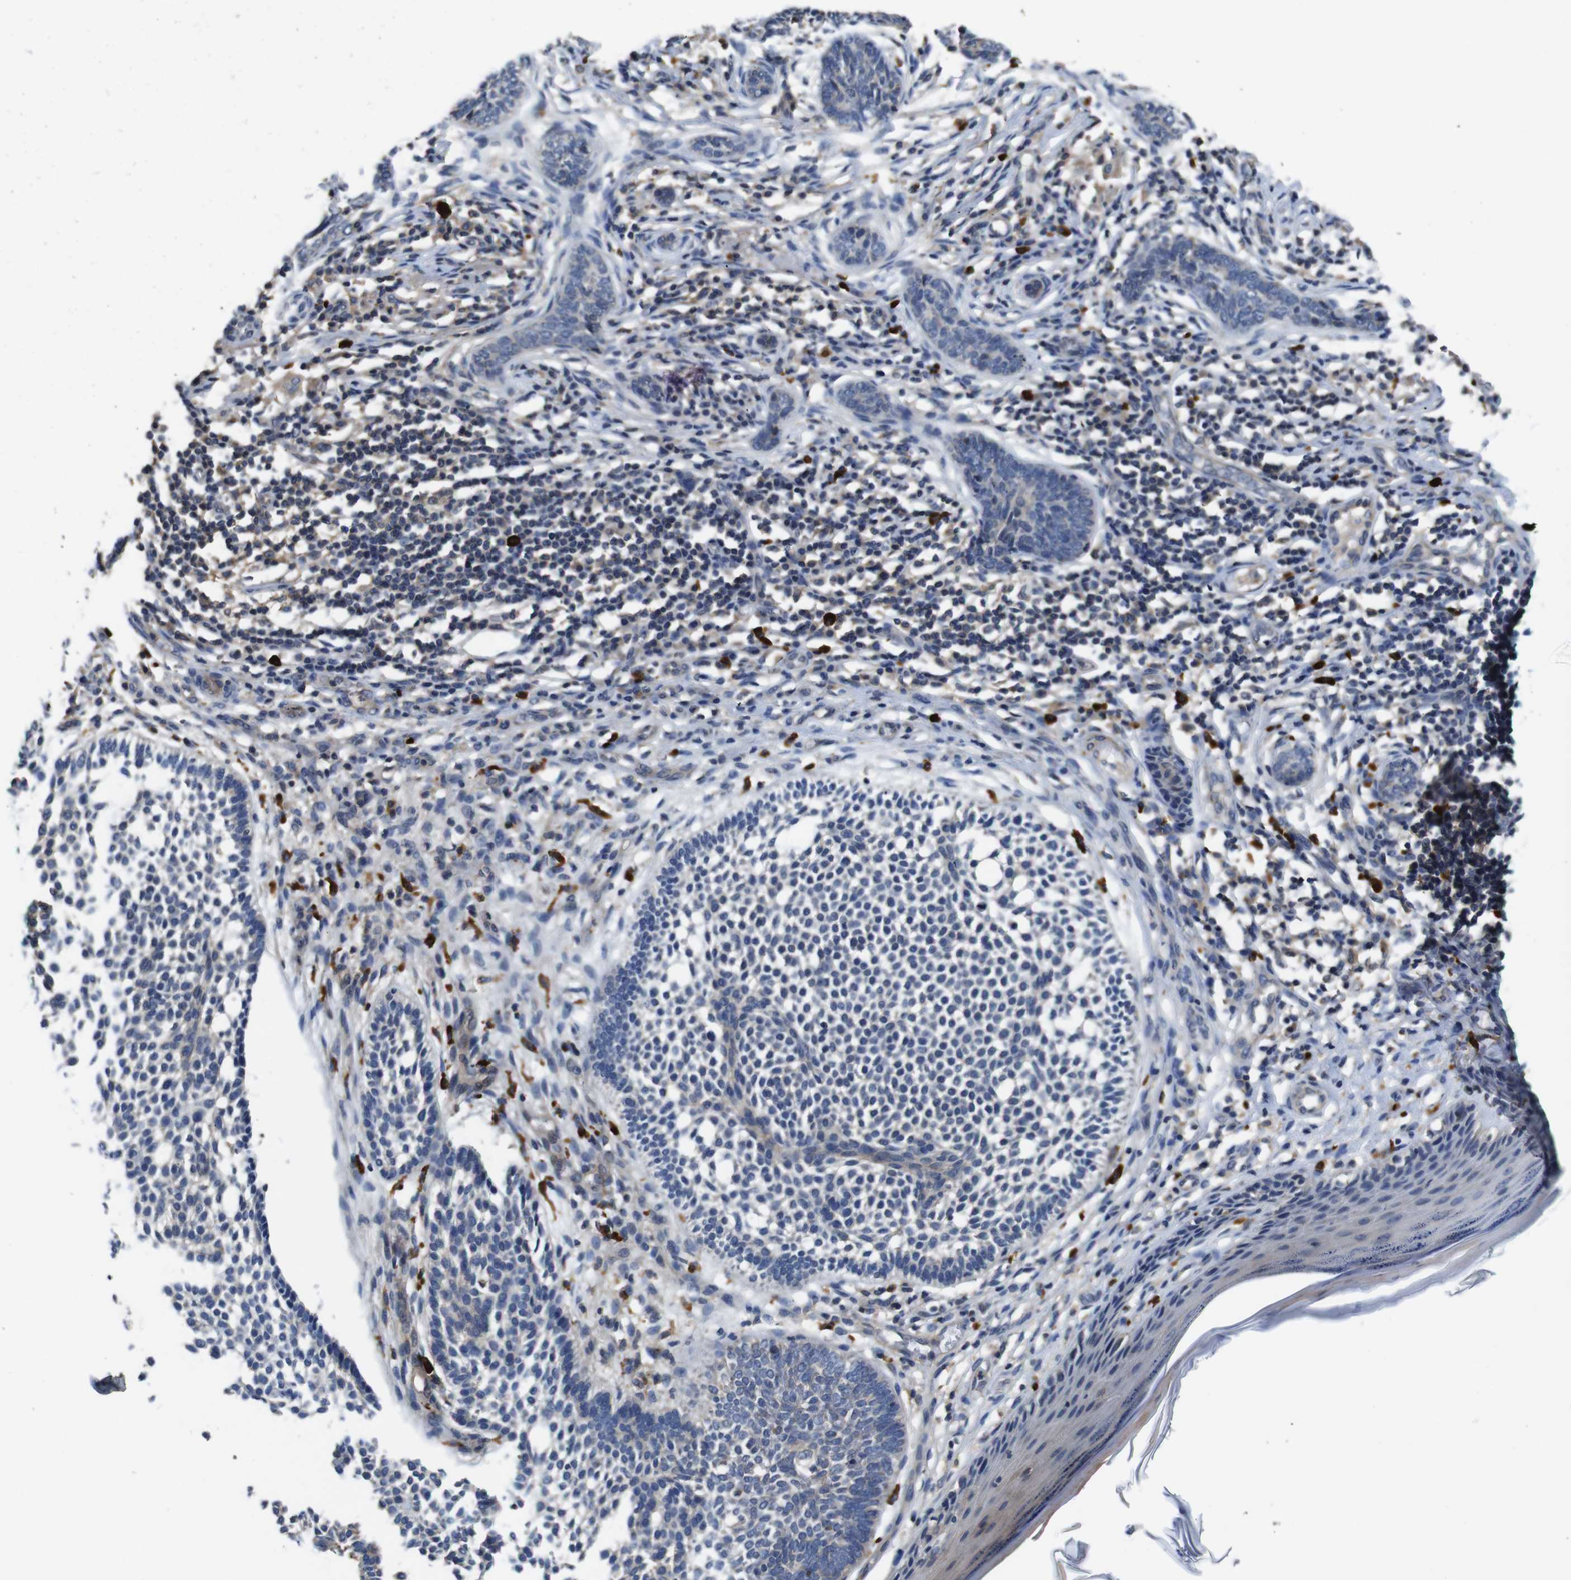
{"staining": {"intensity": "negative", "quantity": "none", "location": "none"}, "tissue": "skin cancer", "cell_type": "Tumor cells", "image_type": "cancer", "snomed": [{"axis": "morphology", "description": "Basal cell carcinoma"}, {"axis": "topography", "description": "Skin"}], "caption": "IHC micrograph of neoplastic tissue: skin cancer (basal cell carcinoma) stained with DAB displays no significant protein positivity in tumor cells.", "gene": "GLIPR1", "patient": {"sex": "male", "age": 87}}